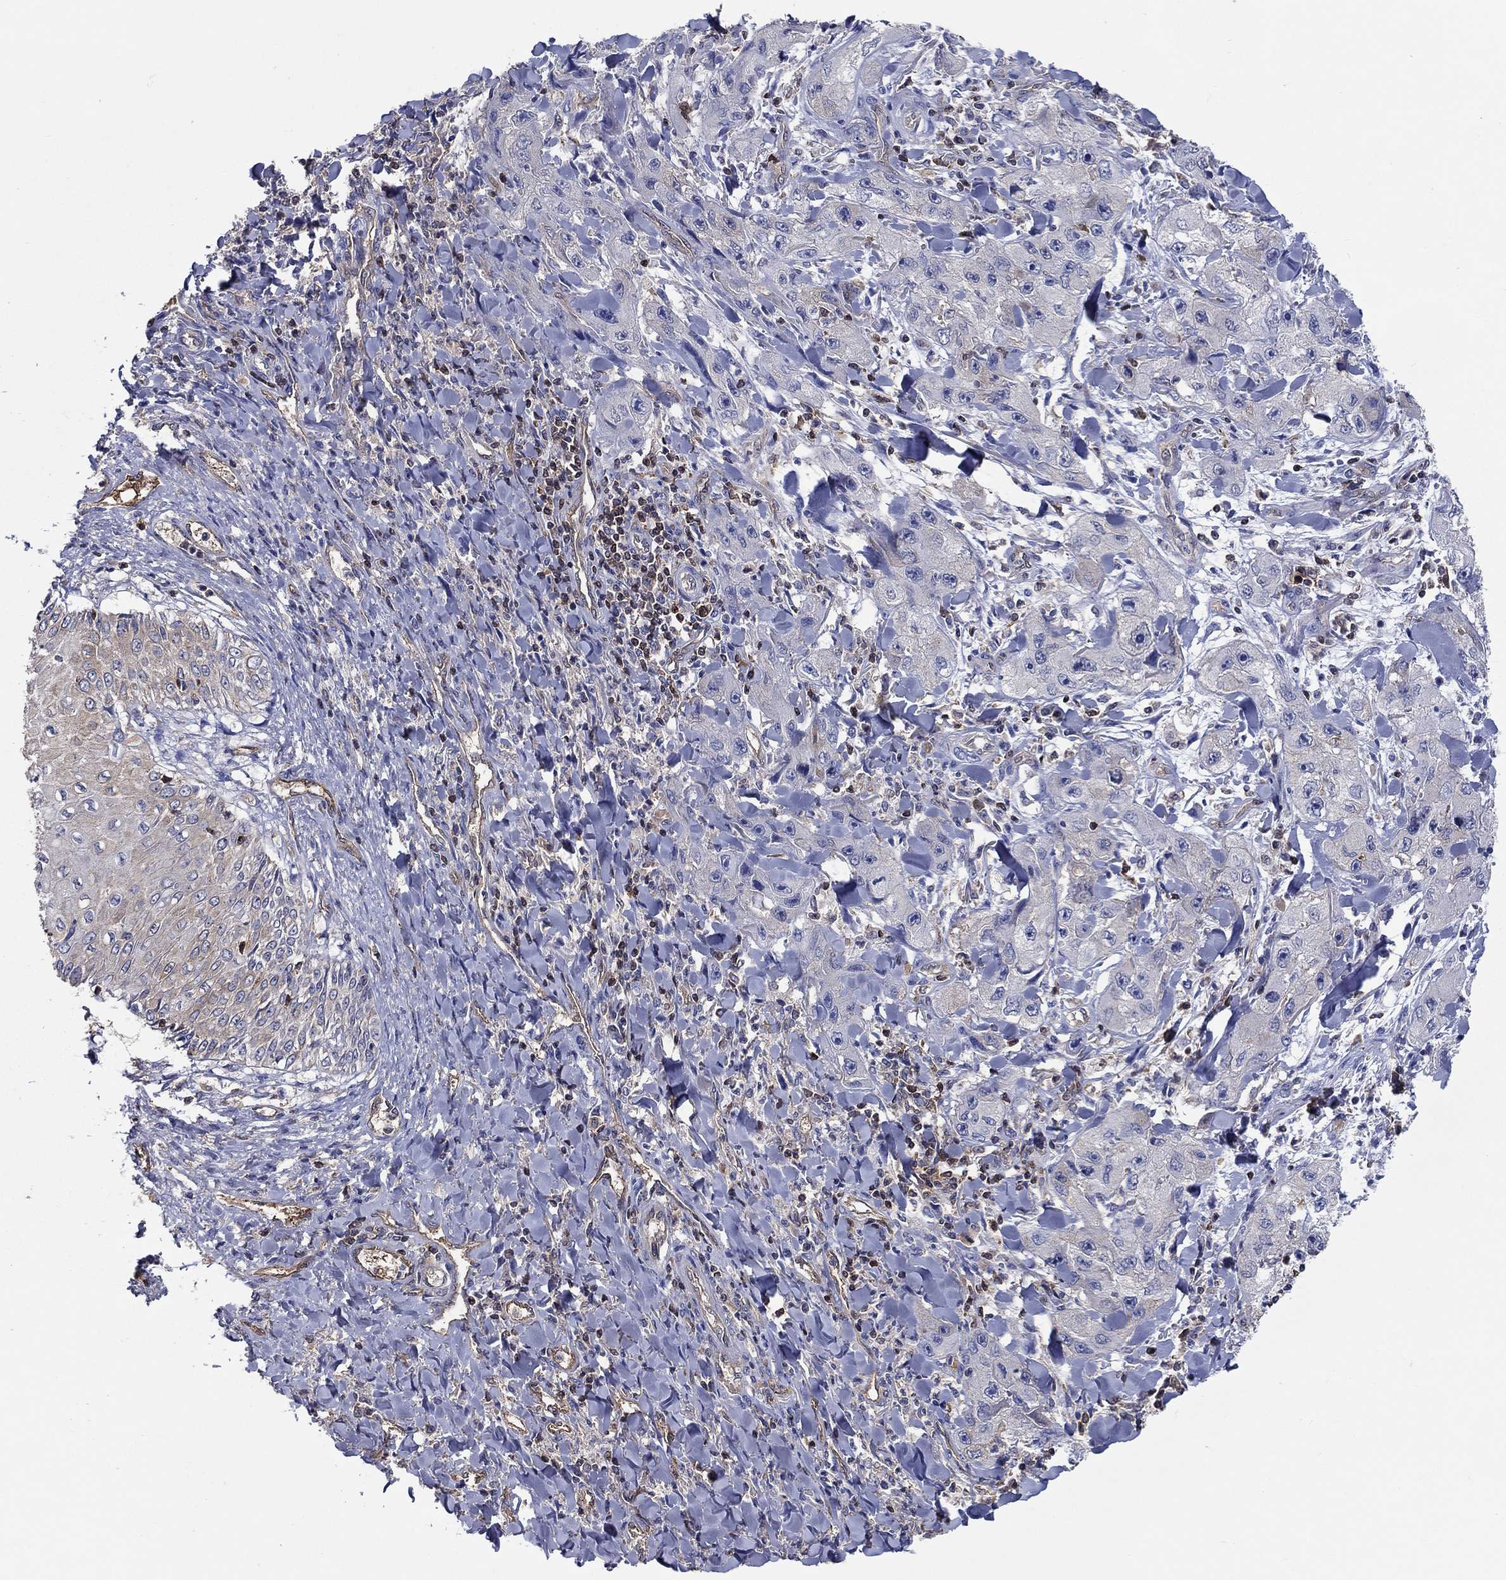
{"staining": {"intensity": "negative", "quantity": "none", "location": "none"}, "tissue": "skin cancer", "cell_type": "Tumor cells", "image_type": "cancer", "snomed": [{"axis": "morphology", "description": "Squamous cell carcinoma, NOS"}, {"axis": "topography", "description": "Skin"}, {"axis": "topography", "description": "Subcutis"}], "caption": "Squamous cell carcinoma (skin) was stained to show a protein in brown. There is no significant expression in tumor cells.", "gene": "AGFG2", "patient": {"sex": "male", "age": 73}}